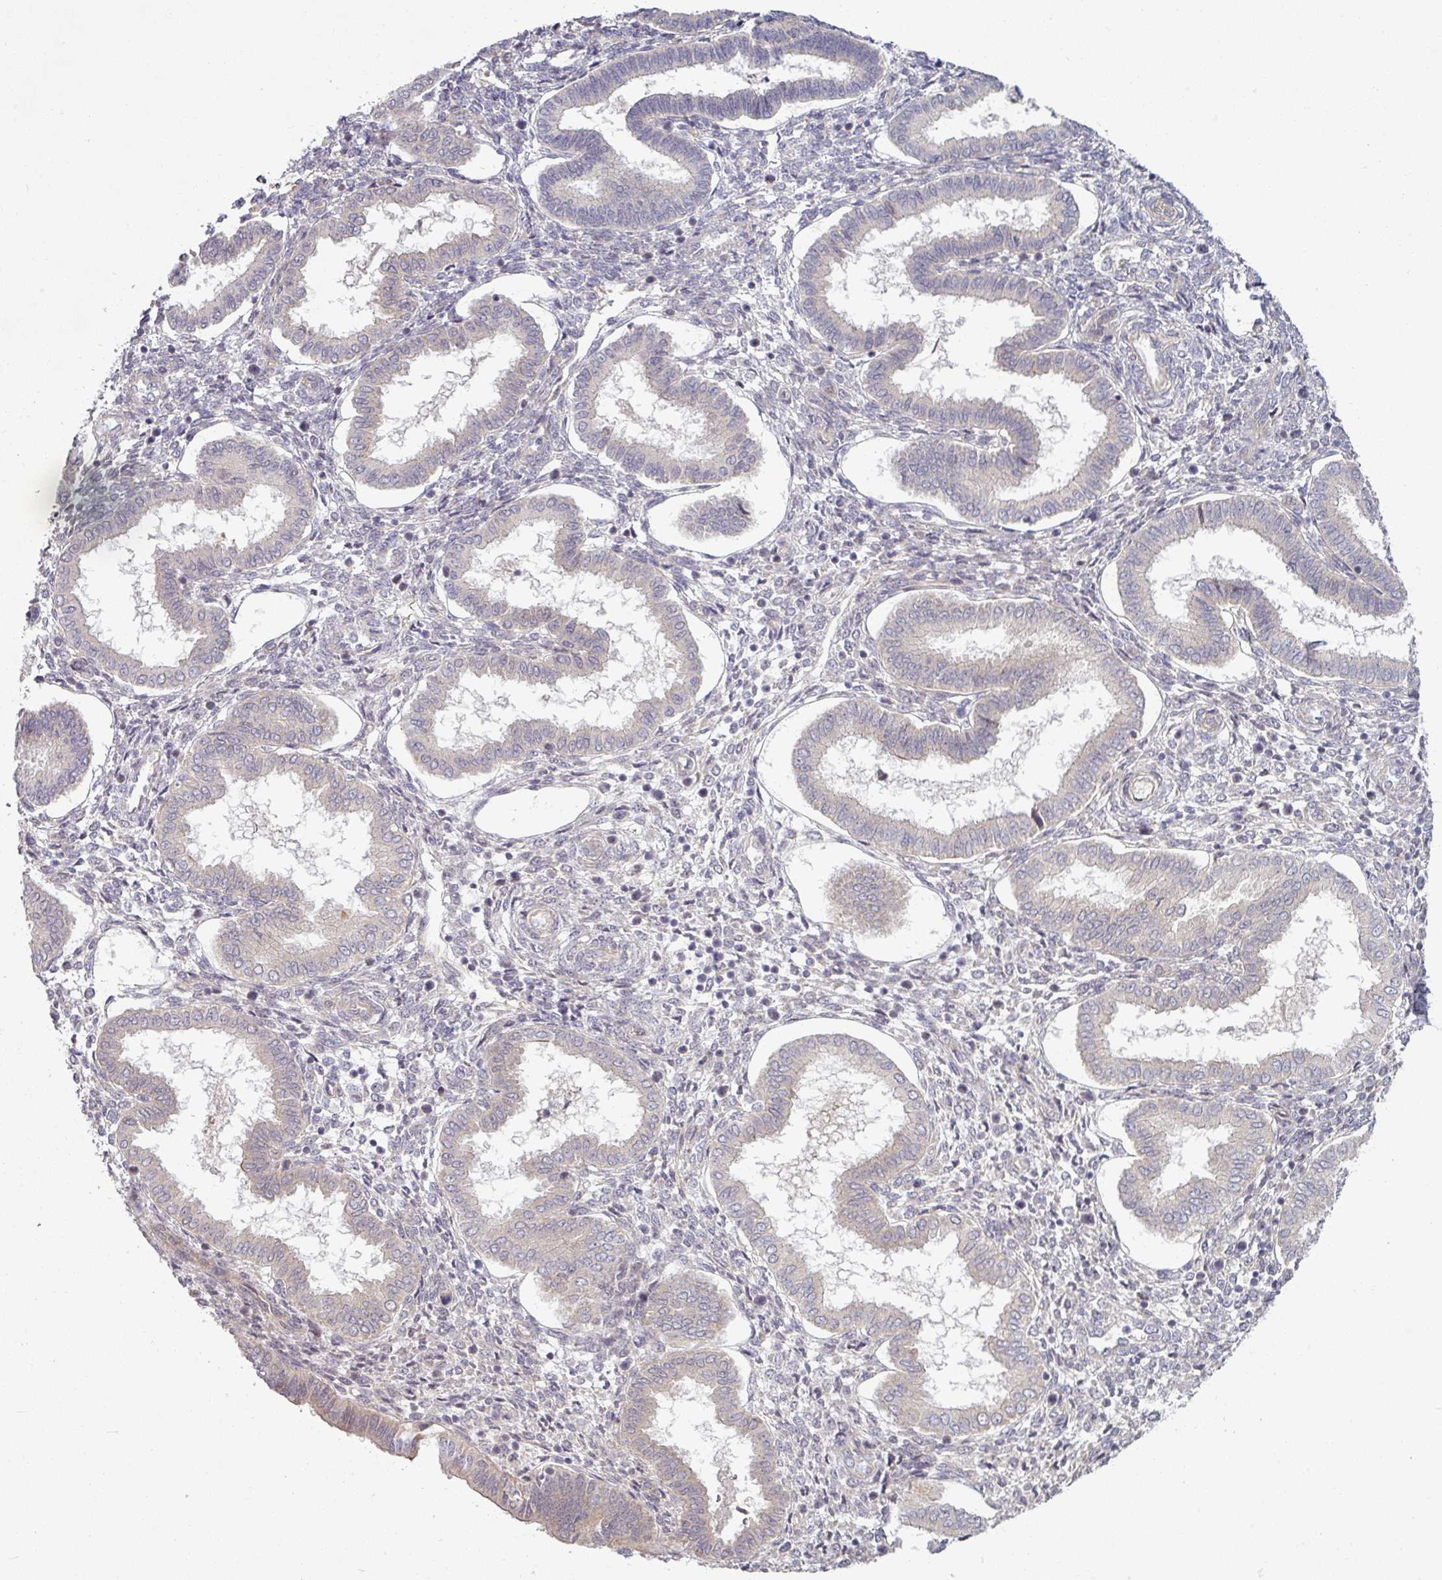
{"staining": {"intensity": "negative", "quantity": "none", "location": "none"}, "tissue": "endometrium", "cell_type": "Cells in endometrial stroma", "image_type": "normal", "snomed": [{"axis": "morphology", "description": "Normal tissue, NOS"}, {"axis": "topography", "description": "Endometrium"}], "caption": "Human endometrium stained for a protein using IHC reveals no expression in cells in endometrial stroma.", "gene": "PLEKHJ1", "patient": {"sex": "female", "age": 24}}